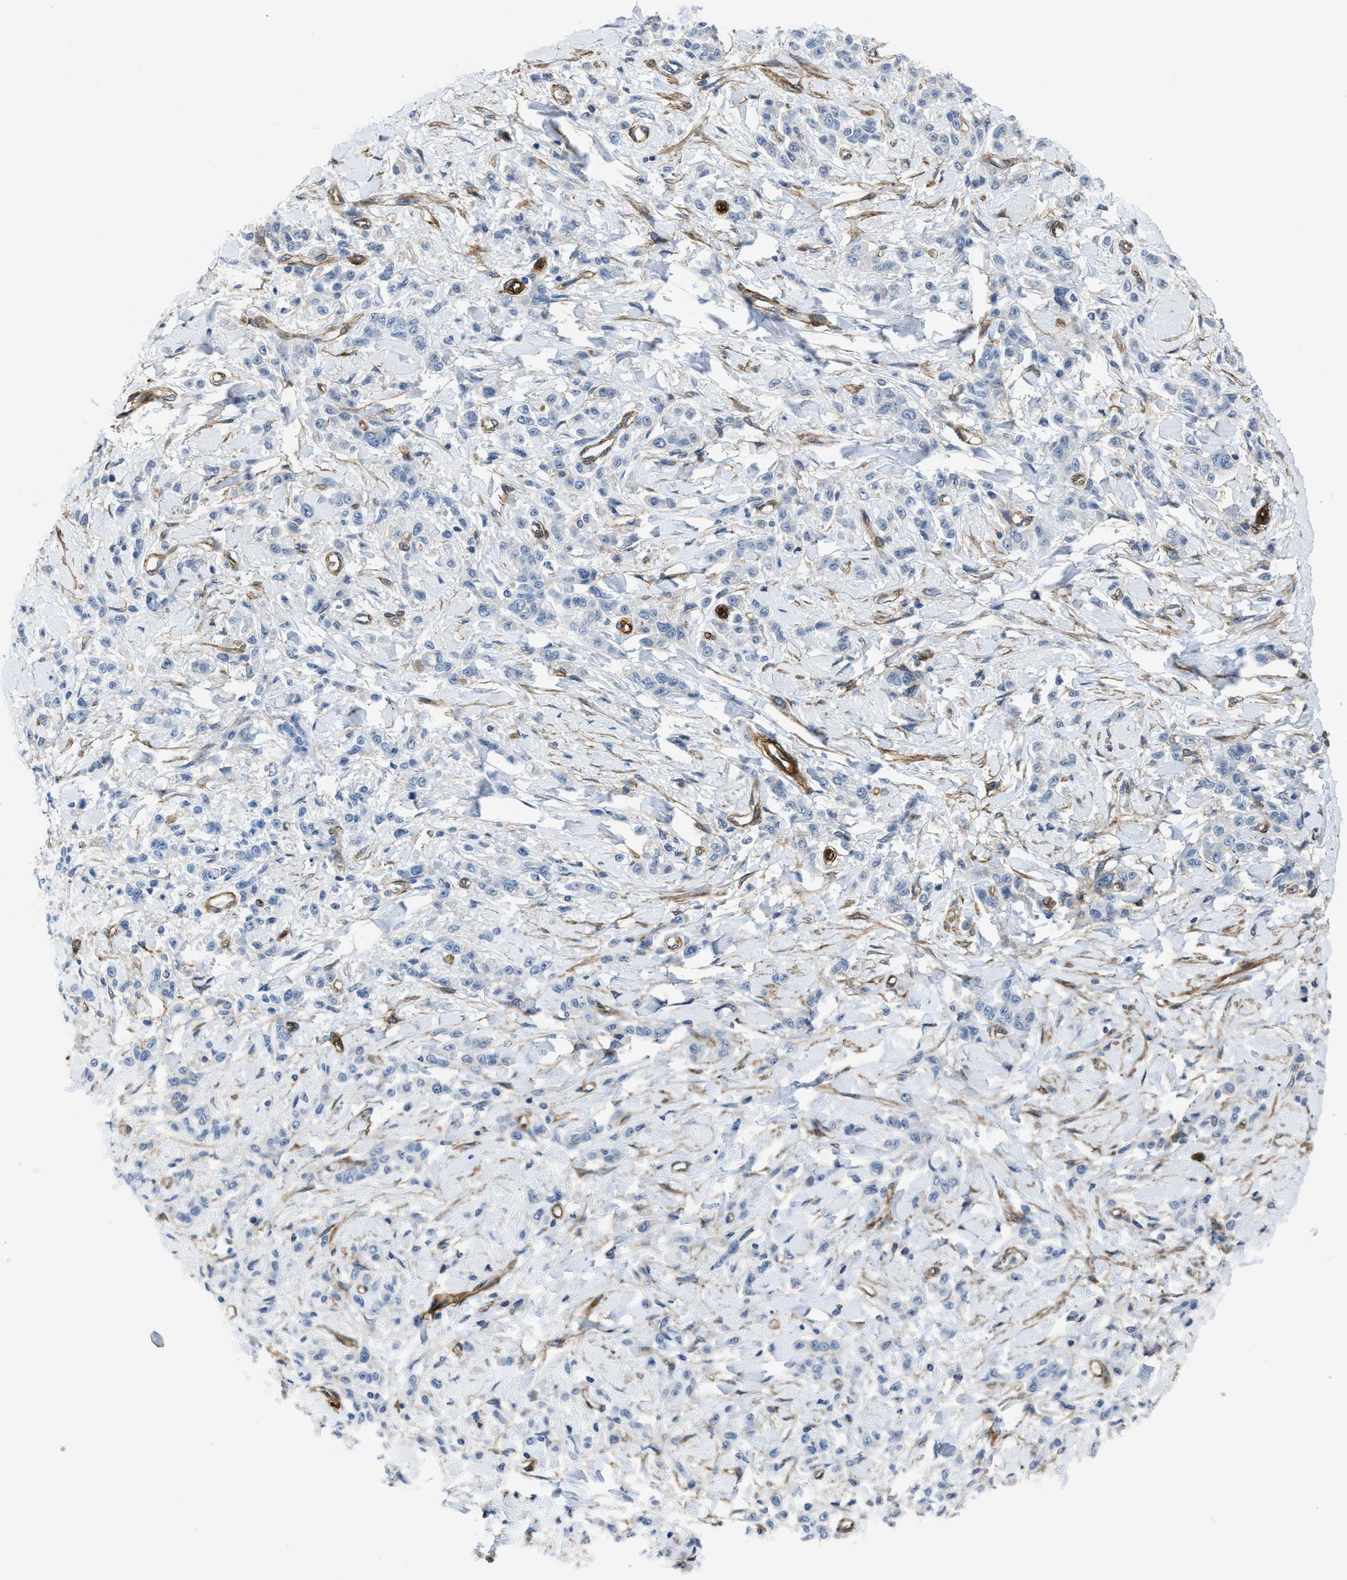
{"staining": {"intensity": "negative", "quantity": "none", "location": "none"}, "tissue": "stomach cancer", "cell_type": "Tumor cells", "image_type": "cancer", "snomed": [{"axis": "morphology", "description": "Normal tissue, NOS"}, {"axis": "morphology", "description": "Adenocarcinoma, NOS"}, {"axis": "topography", "description": "Stomach"}], "caption": "This is an IHC photomicrograph of human stomach adenocarcinoma. There is no positivity in tumor cells.", "gene": "NAB1", "patient": {"sex": "male", "age": 82}}